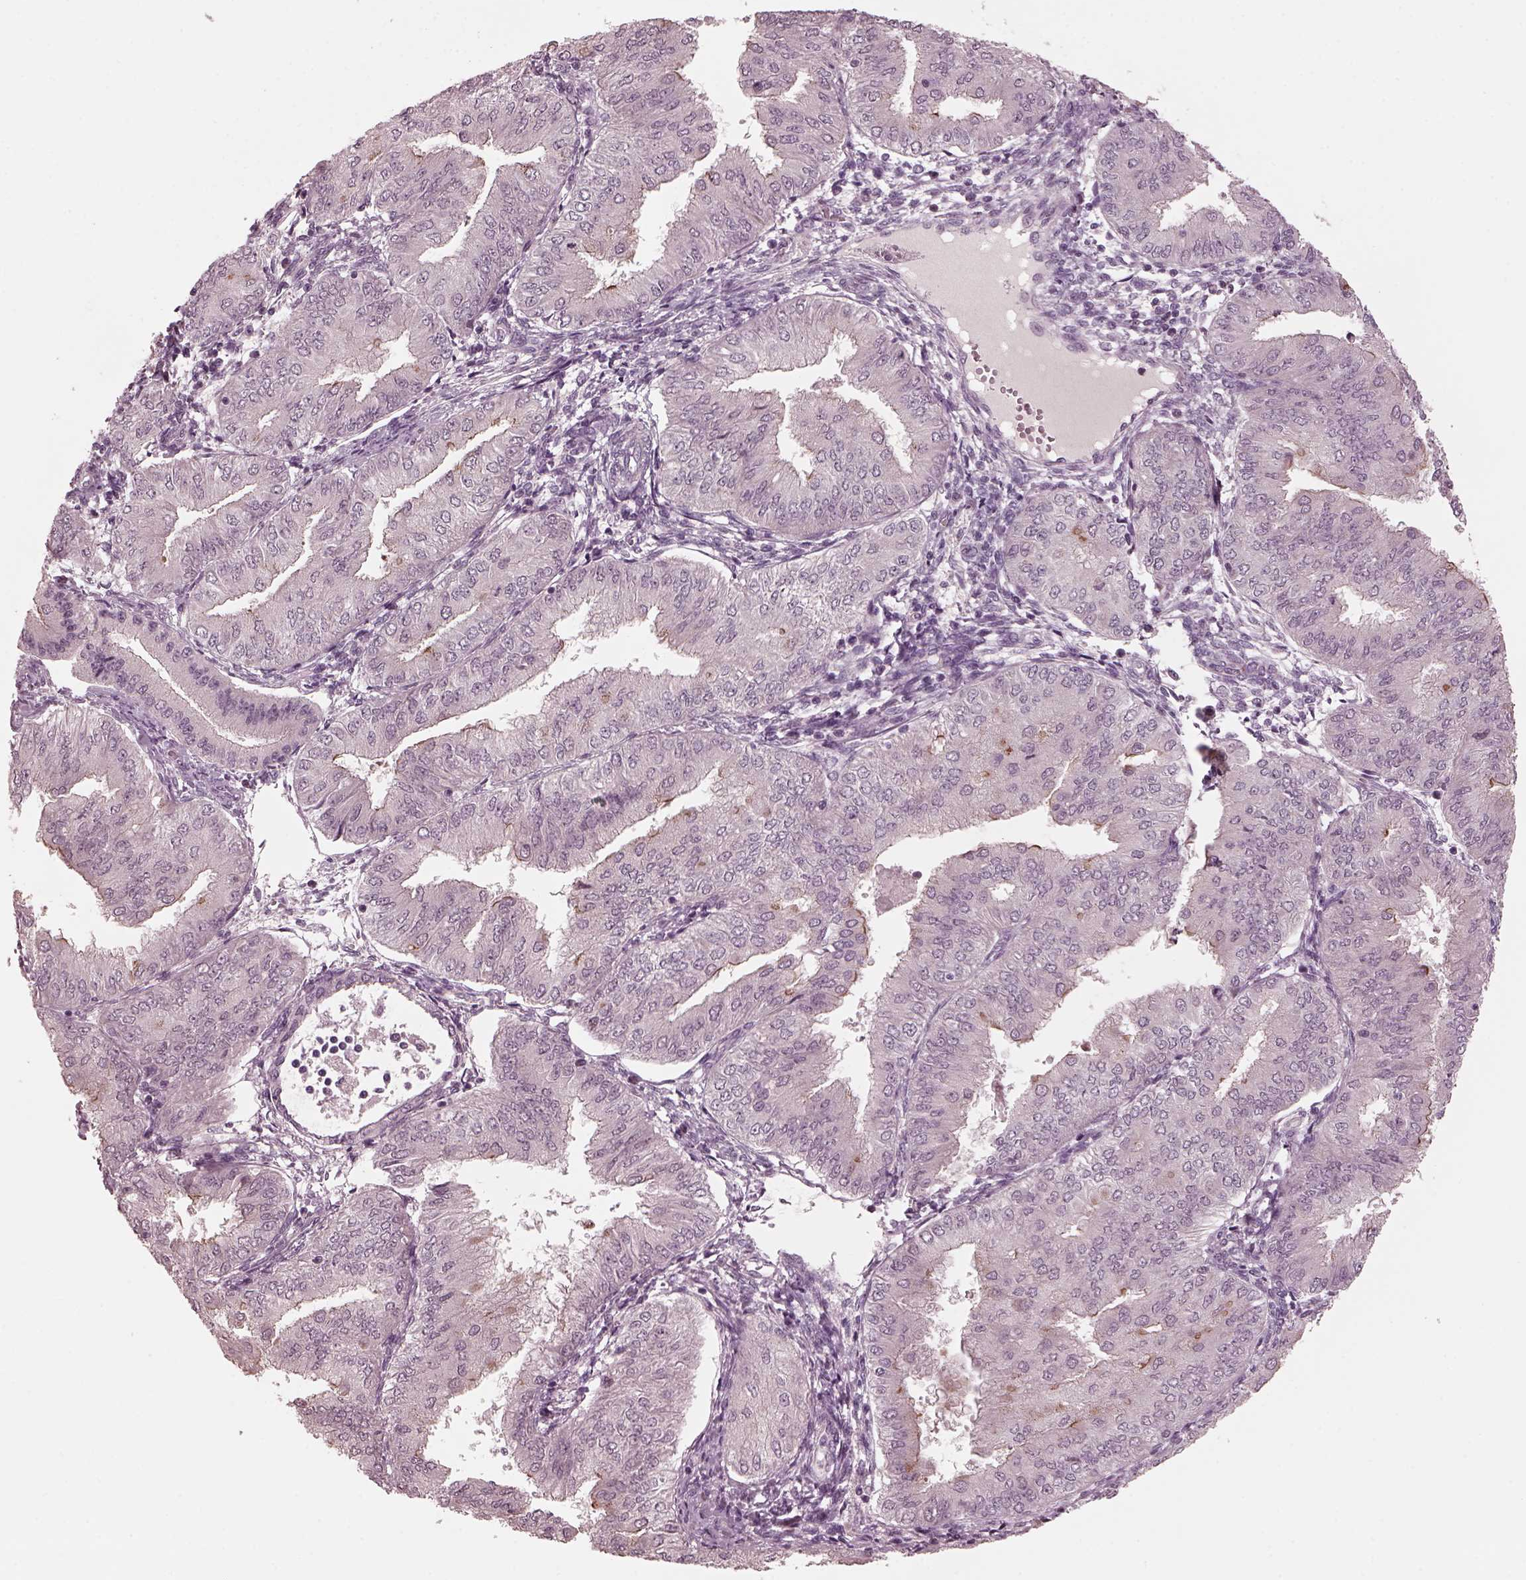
{"staining": {"intensity": "weak", "quantity": "<25%", "location": "cytoplasmic/membranous"}, "tissue": "endometrial cancer", "cell_type": "Tumor cells", "image_type": "cancer", "snomed": [{"axis": "morphology", "description": "Adenocarcinoma, NOS"}, {"axis": "topography", "description": "Endometrium"}], "caption": "Tumor cells show no significant staining in endometrial cancer.", "gene": "SAXO1", "patient": {"sex": "female", "age": 53}}